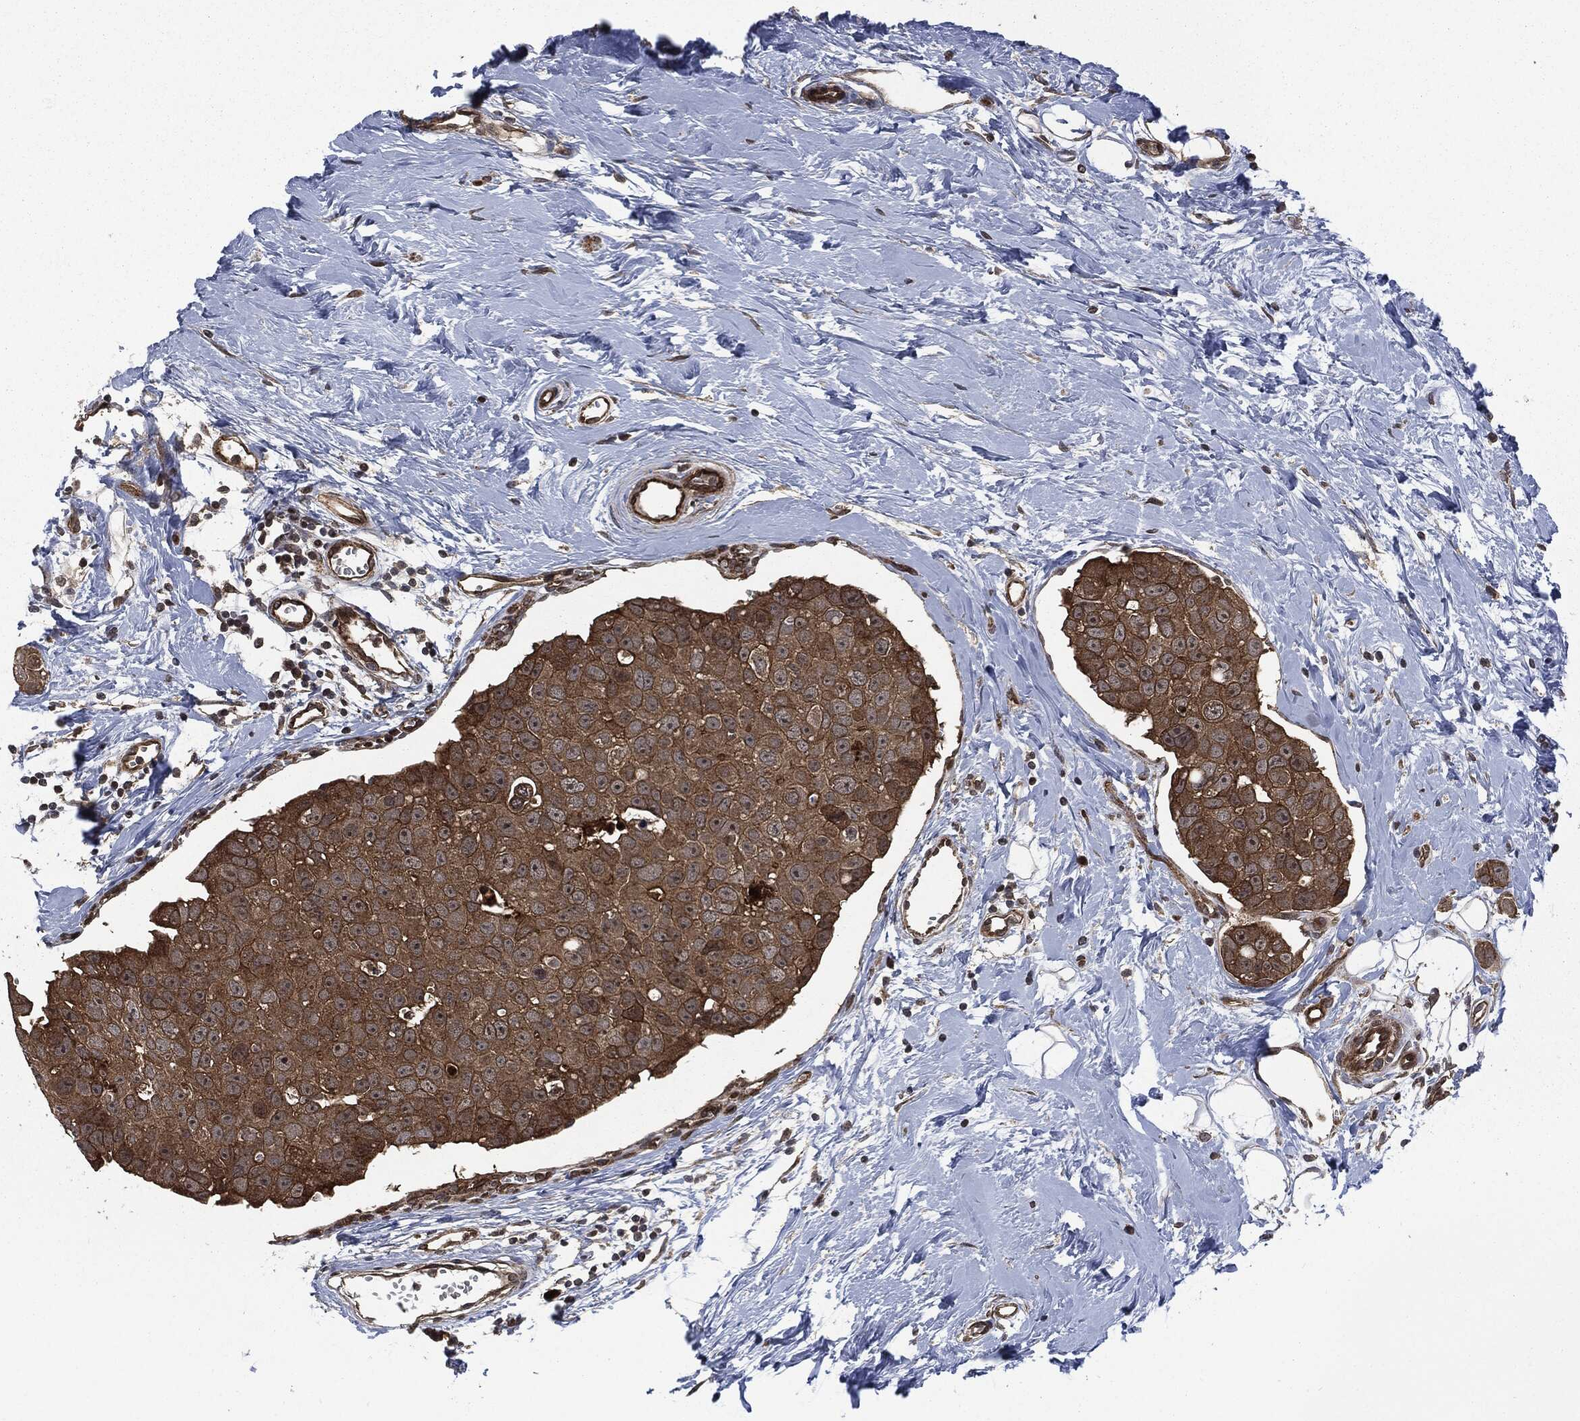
{"staining": {"intensity": "strong", "quantity": ">75%", "location": "cytoplasmic/membranous"}, "tissue": "breast cancer", "cell_type": "Tumor cells", "image_type": "cancer", "snomed": [{"axis": "morphology", "description": "Duct carcinoma"}, {"axis": "topography", "description": "Breast"}], "caption": "High-power microscopy captured an immunohistochemistry histopathology image of breast intraductal carcinoma, revealing strong cytoplasmic/membranous positivity in about >75% of tumor cells.", "gene": "HRAS", "patient": {"sex": "female", "age": 35}}